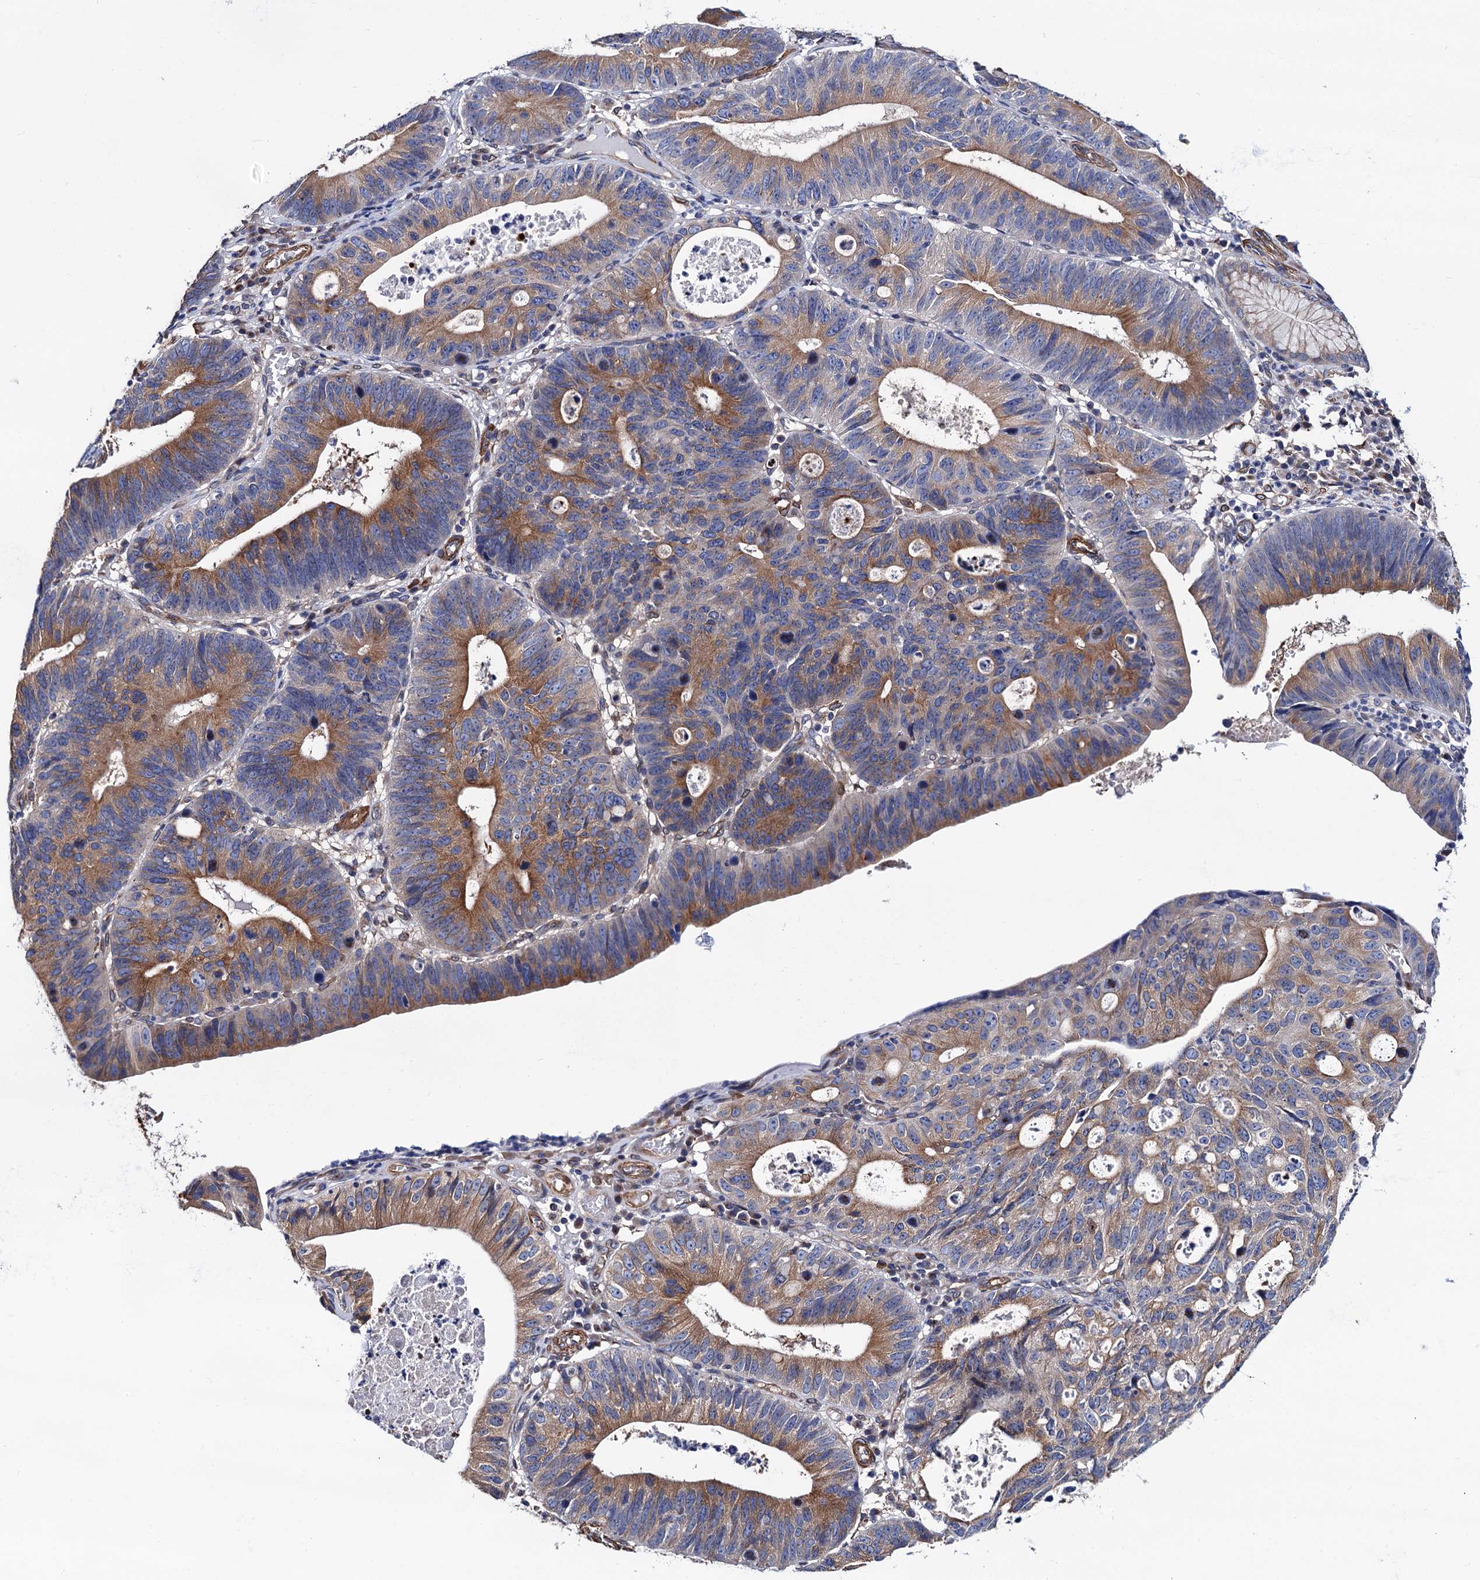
{"staining": {"intensity": "moderate", "quantity": "25%-75%", "location": "cytoplasmic/membranous"}, "tissue": "stomach cancer", "cell_type": "Tumor cells", "image_type": "cancer", "snomed": [{"axis": "morphology", "description": "Adenocarcinoma, NOS"}, {"axis": "topography", "description": "Stomach"}], "caption": "IHC staining of stomach cancer, which exhibits medium levels of moderate cytoplasmic/membranous staining in approximately 25%-75% of tumor cells indicating moderate cytoplasmic/membranous protein expression. The staining was performed using DAB (brown) for protein detection and nuclei were counterstained in hematoxylin (blue).", "gene": "ZDHHC18", "patient": {"sex": "male", "age": 59}}